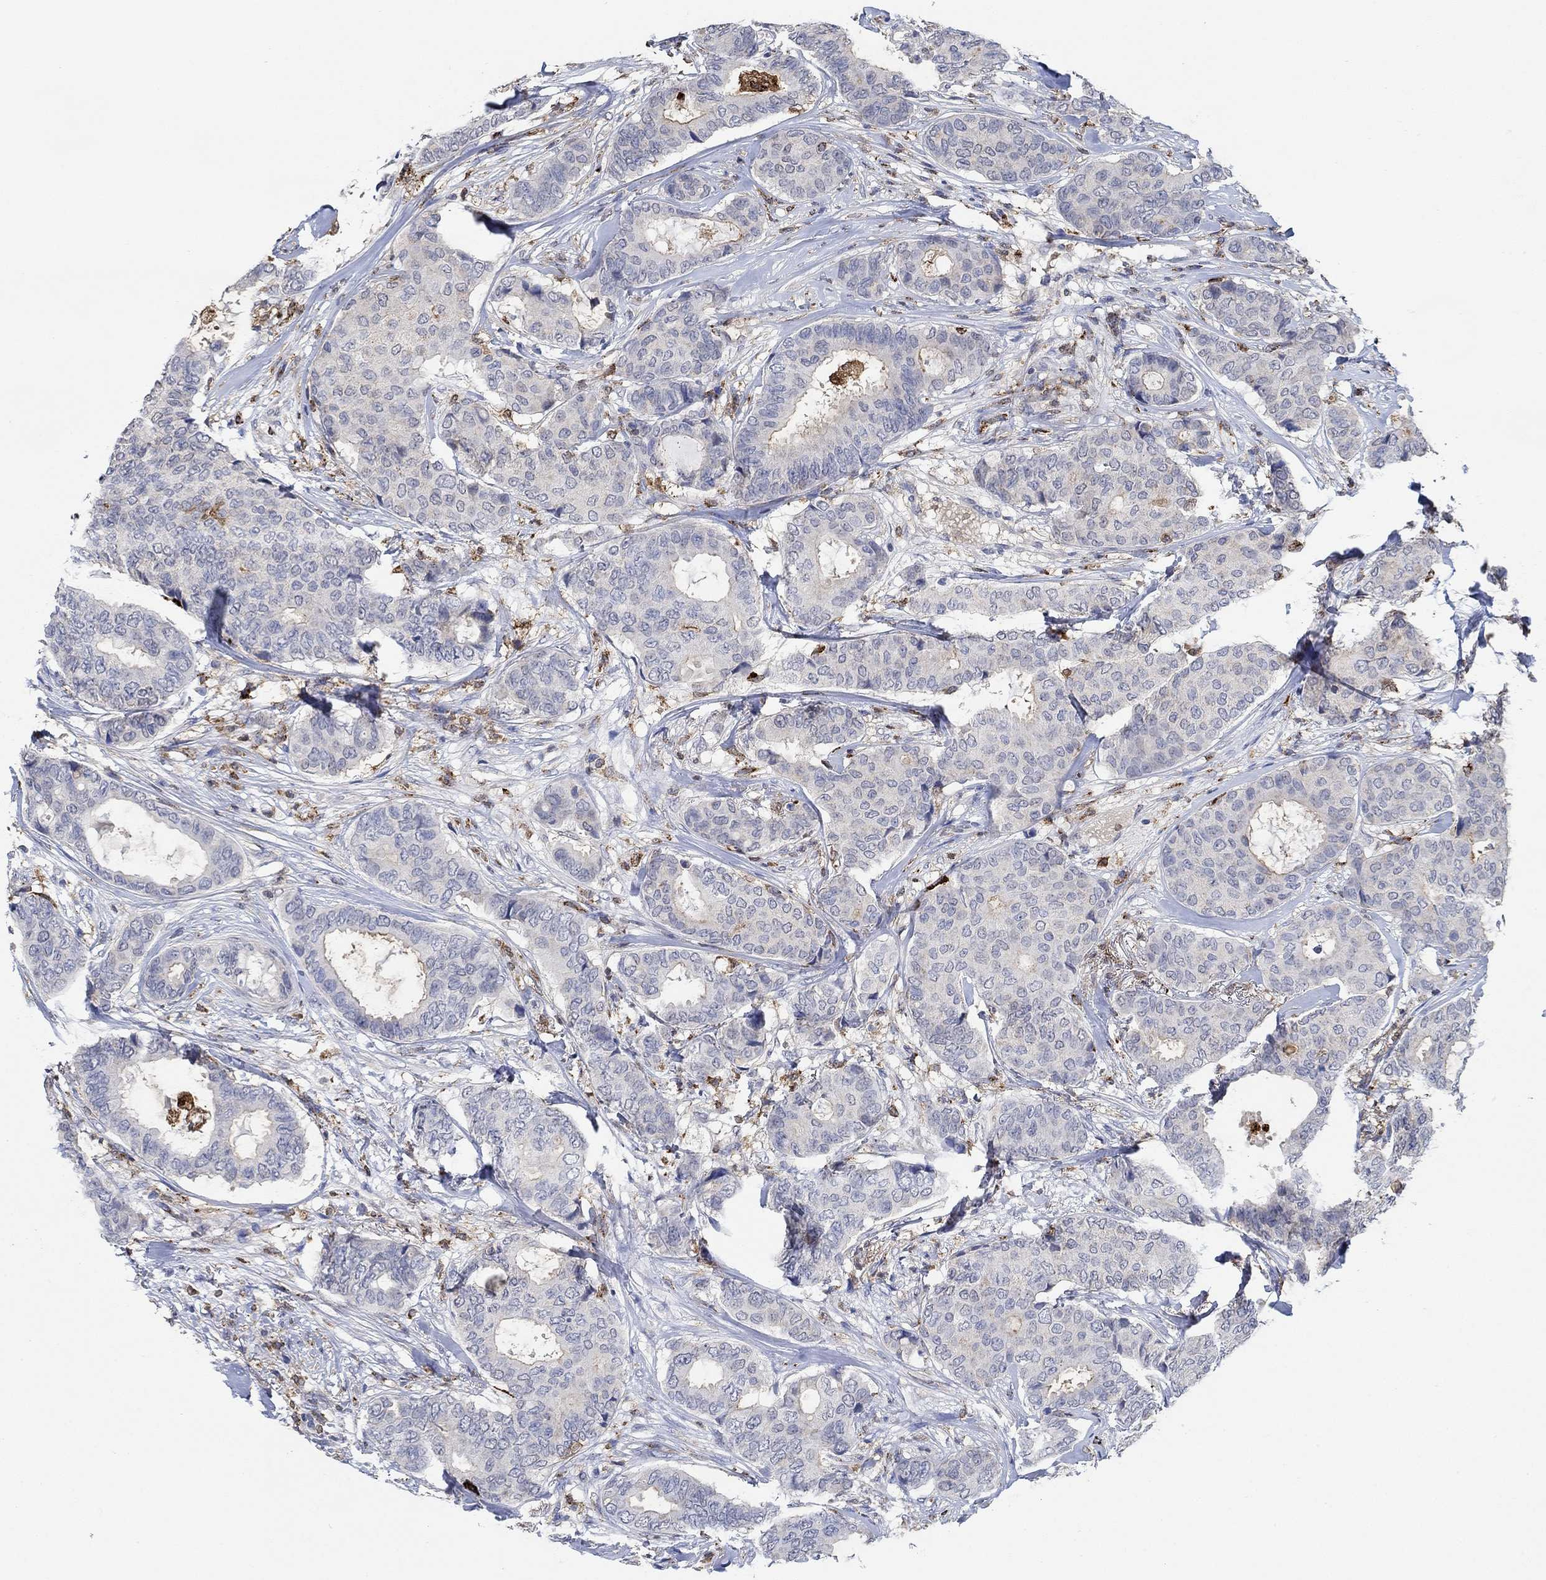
{"staining": {"intensity": "negative", "quantity": "none", "location": "none"}, "tissue": "breast cancer", "cell_type": "Tumor cells", "image_type": "cancer", "snomed": [{"axis": "morphology", "description": "Duct carcinoma"}, {"axis": "topography", "description": "Breast"}], "caption": "This is an immunohistochemistry photomicrograph of breast cancer (invasive ductal carcinoma). There is no positivity in tumor cells.", "gene": "MPP1", "patient": {"sex": "female", "age": 75}}